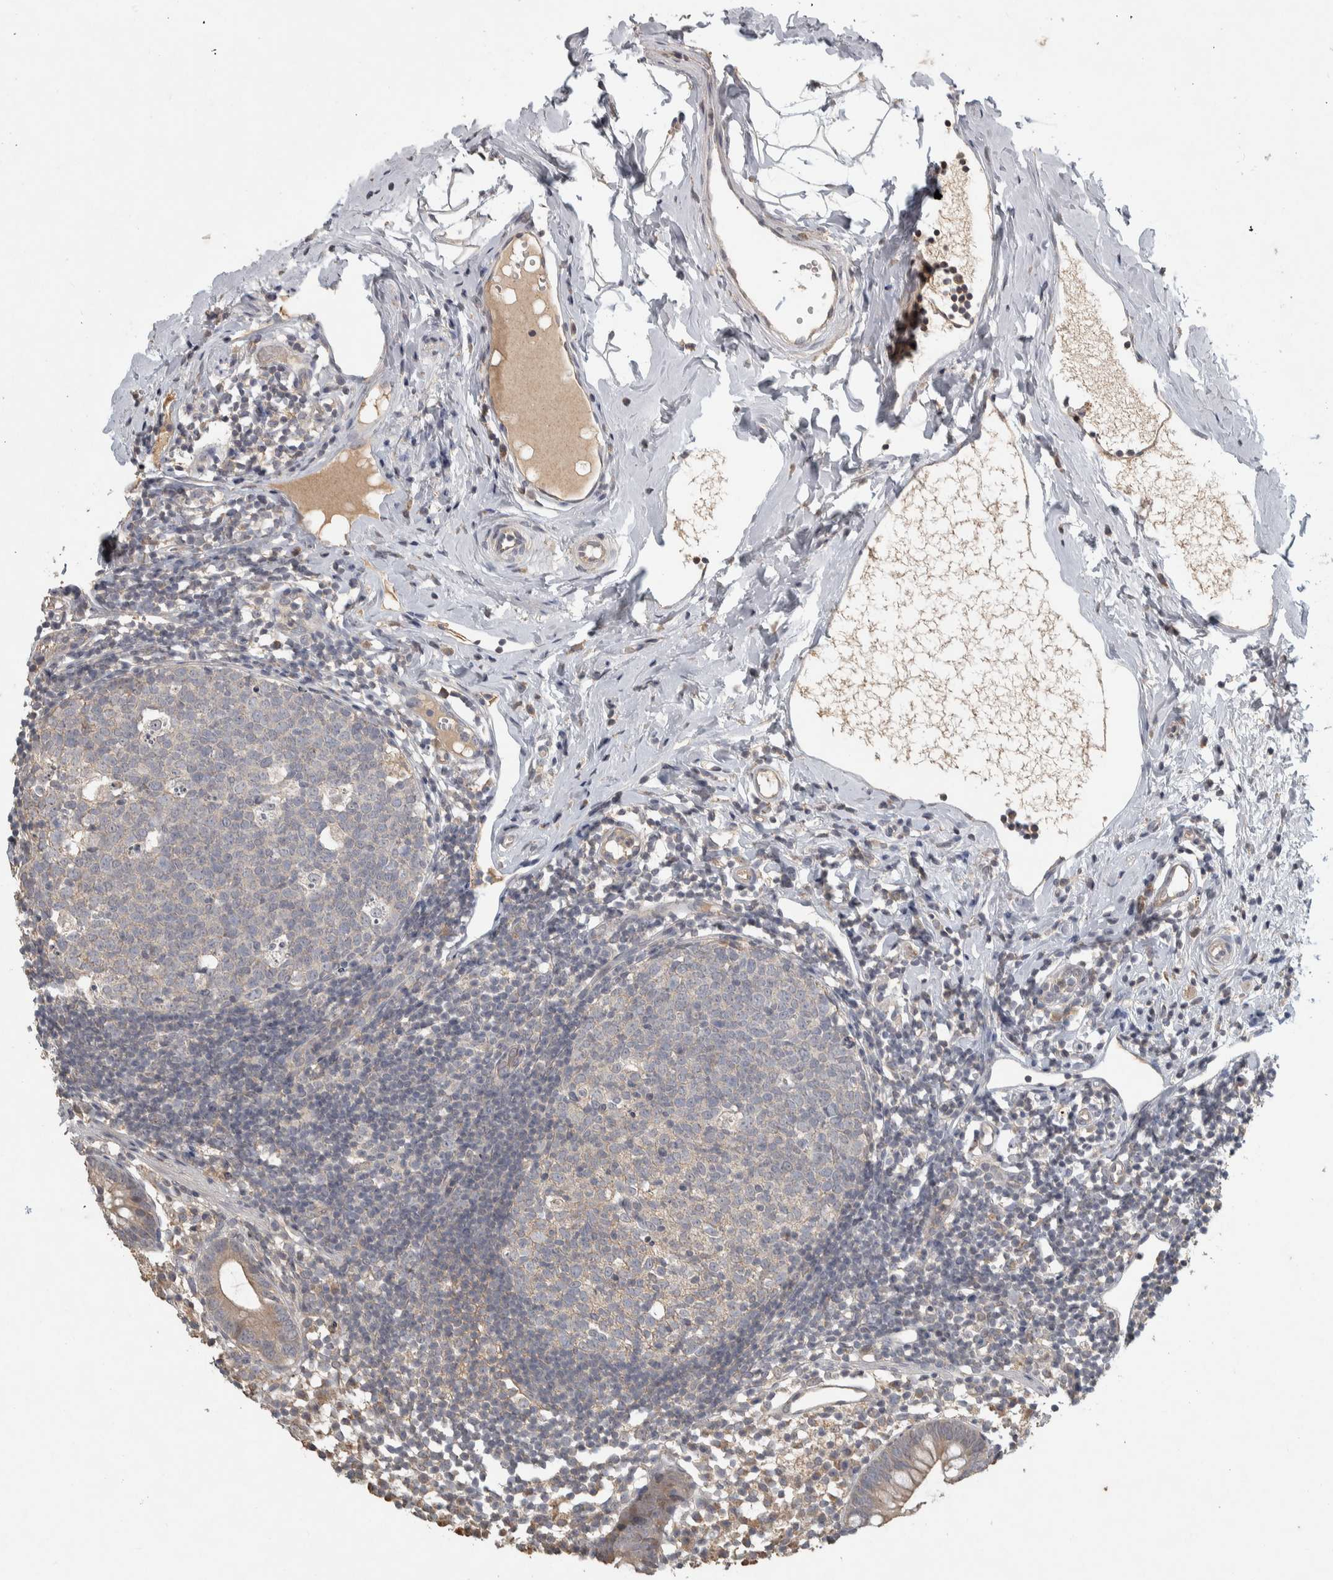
{"staining": {"intensity": "moderate", "quantity": "25%-75%", "location": "cytoplasmic/membranous"}, "tissue": "appendix", "cell_type": "Glandular cells", "image_type": "normal", "snomed": [{"axis": "morphology", "description": "Normal tissue, NOS"}, {"axis": "topography", "description": "Appendix"}], "caption": "Immunohistochemical staining of unremarkable appendix reveals moderate cytoplasmic/membranous protein staining in approximately 25%-75% of glandular cells.", "gene": "EIF3H", "patient": {"sex": "female", "age": 20}}